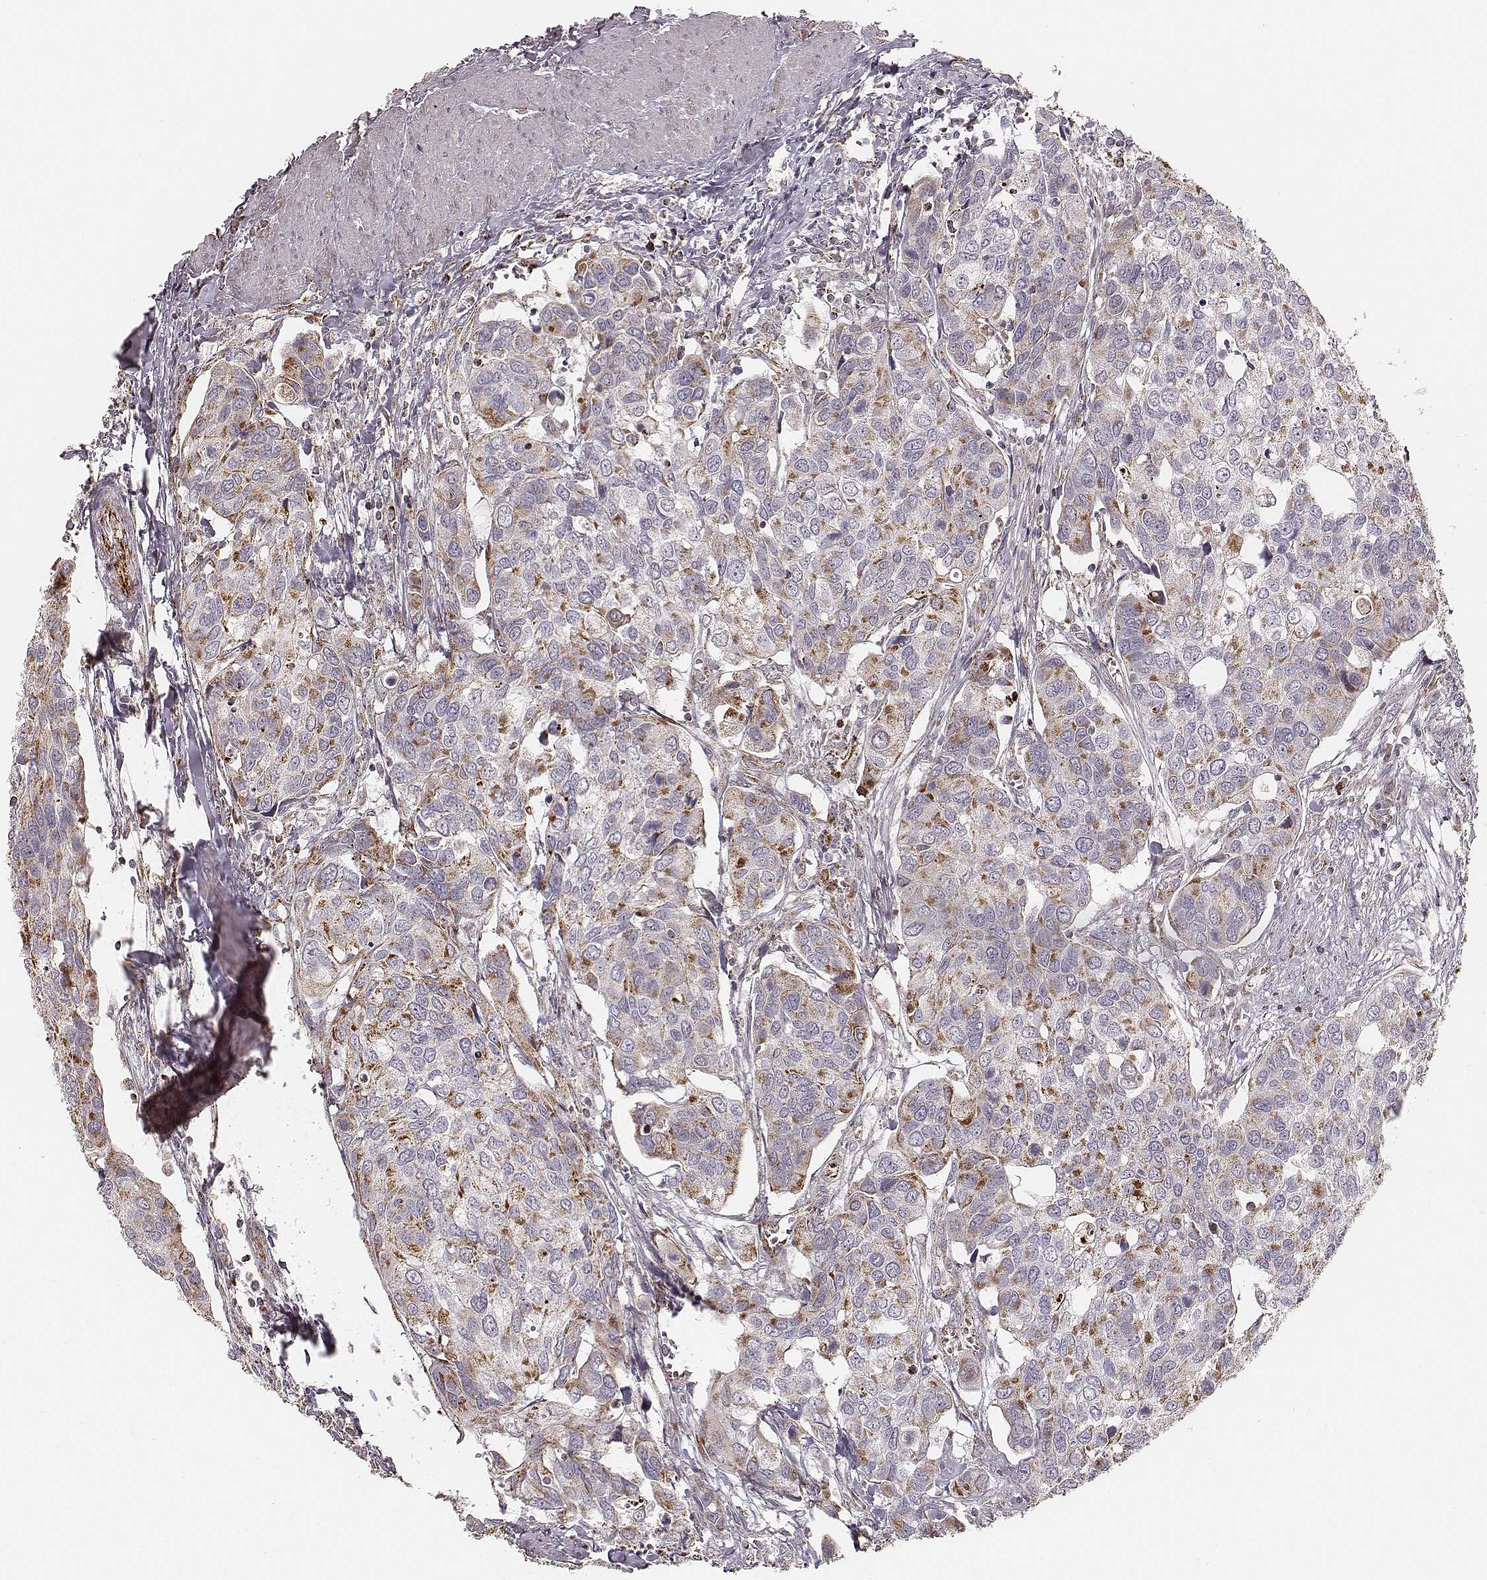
{"staining": {"intensity": "moderate", "quantity": ">75%", "location": "cytoplasmic/membranous"}, "tissue": "urothelial cancer", "cell_type": "Tumor cells", "image_type": "cancer", "snomed": [{"axis": "morphology", "description": "Urothelial carcinoma, High grade"}, {"axis": "topography", "description": "Urinary bladder"}], "caption": "Human high-grade urothelial carcinoma stained with a brown dye displays moderate cytoplasmic/membranous positive staining in approximately >75% of tumor cells.", "gene": "TUFM", "patient": {"sex": "male", "age": 60}}